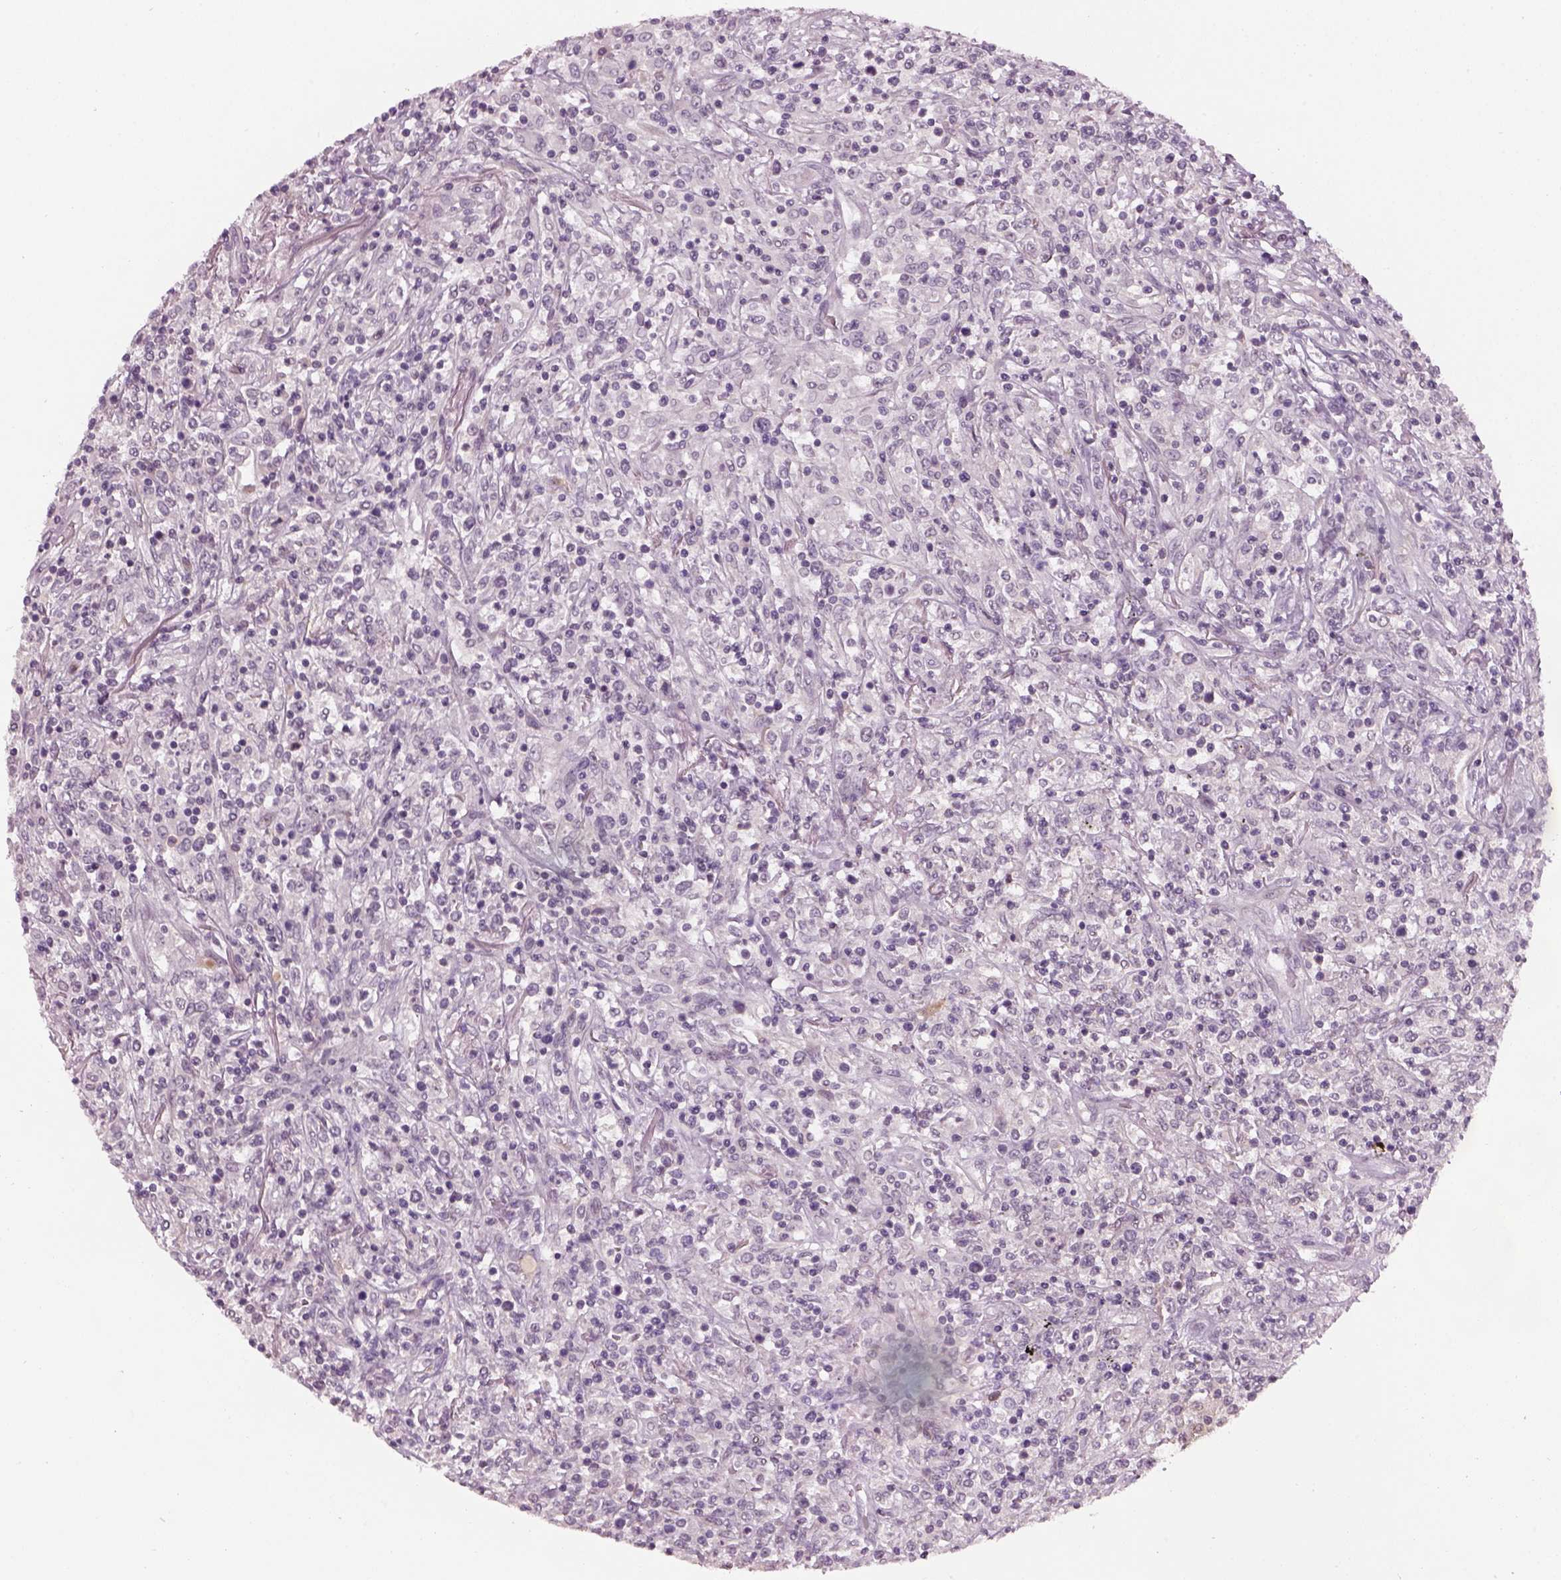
{"staining": {"intensity": "negative", "quantity": "none", "location": "none"}, "tissue": "lymphoma", "cell_type": "Tumor cells", "image_type": "cancer", "snomed": [{"axis": "morphology", "description": "Malignant lymphoma, non-Hodgkin's type, High grade"}, {"axis": "topography", "description": "Lung"}], "caption": "An image of high-grade malignant lymphoma, non-Hodgkin's type stained for a protein demonstrates no brown staining in tumor cells.", "gene": "GDNF", "patient": {"sex": "male", "age": 79}}